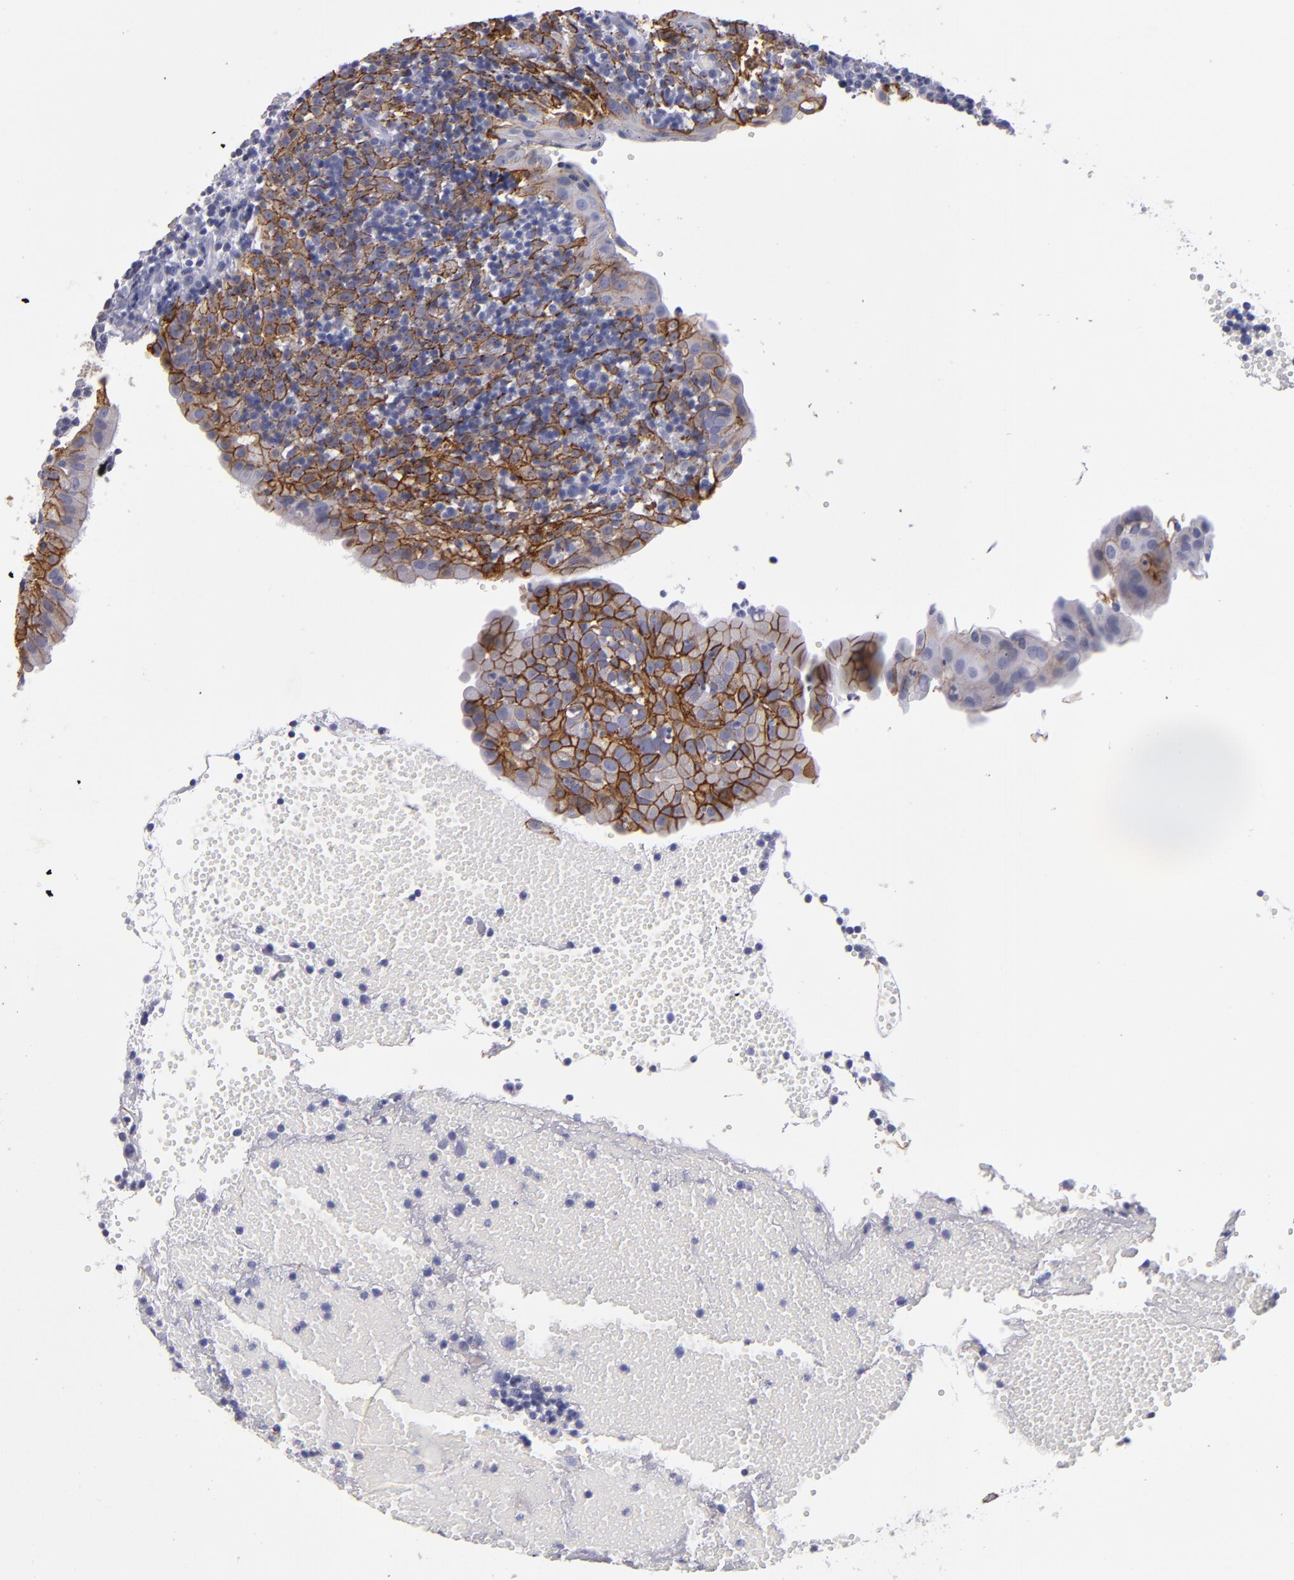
{"staining": {"intensity": "negative", "quantity": "none", "location": "none"}, "tissue": "tonsil", "cell_type": "Germinal center cells", "image_type": "normal", "snomed": [{"axis": "morphology", "description": "Normal tissue, NOS"}, {"axis": "topography", "description": "Tonsil"}], "caption": "Immunohistochemical staining of benign human tonsil exhibits no significant expression in germinal center cells.", "gene": "CDH3", "patient": {"sex": "female", "age": 40}}